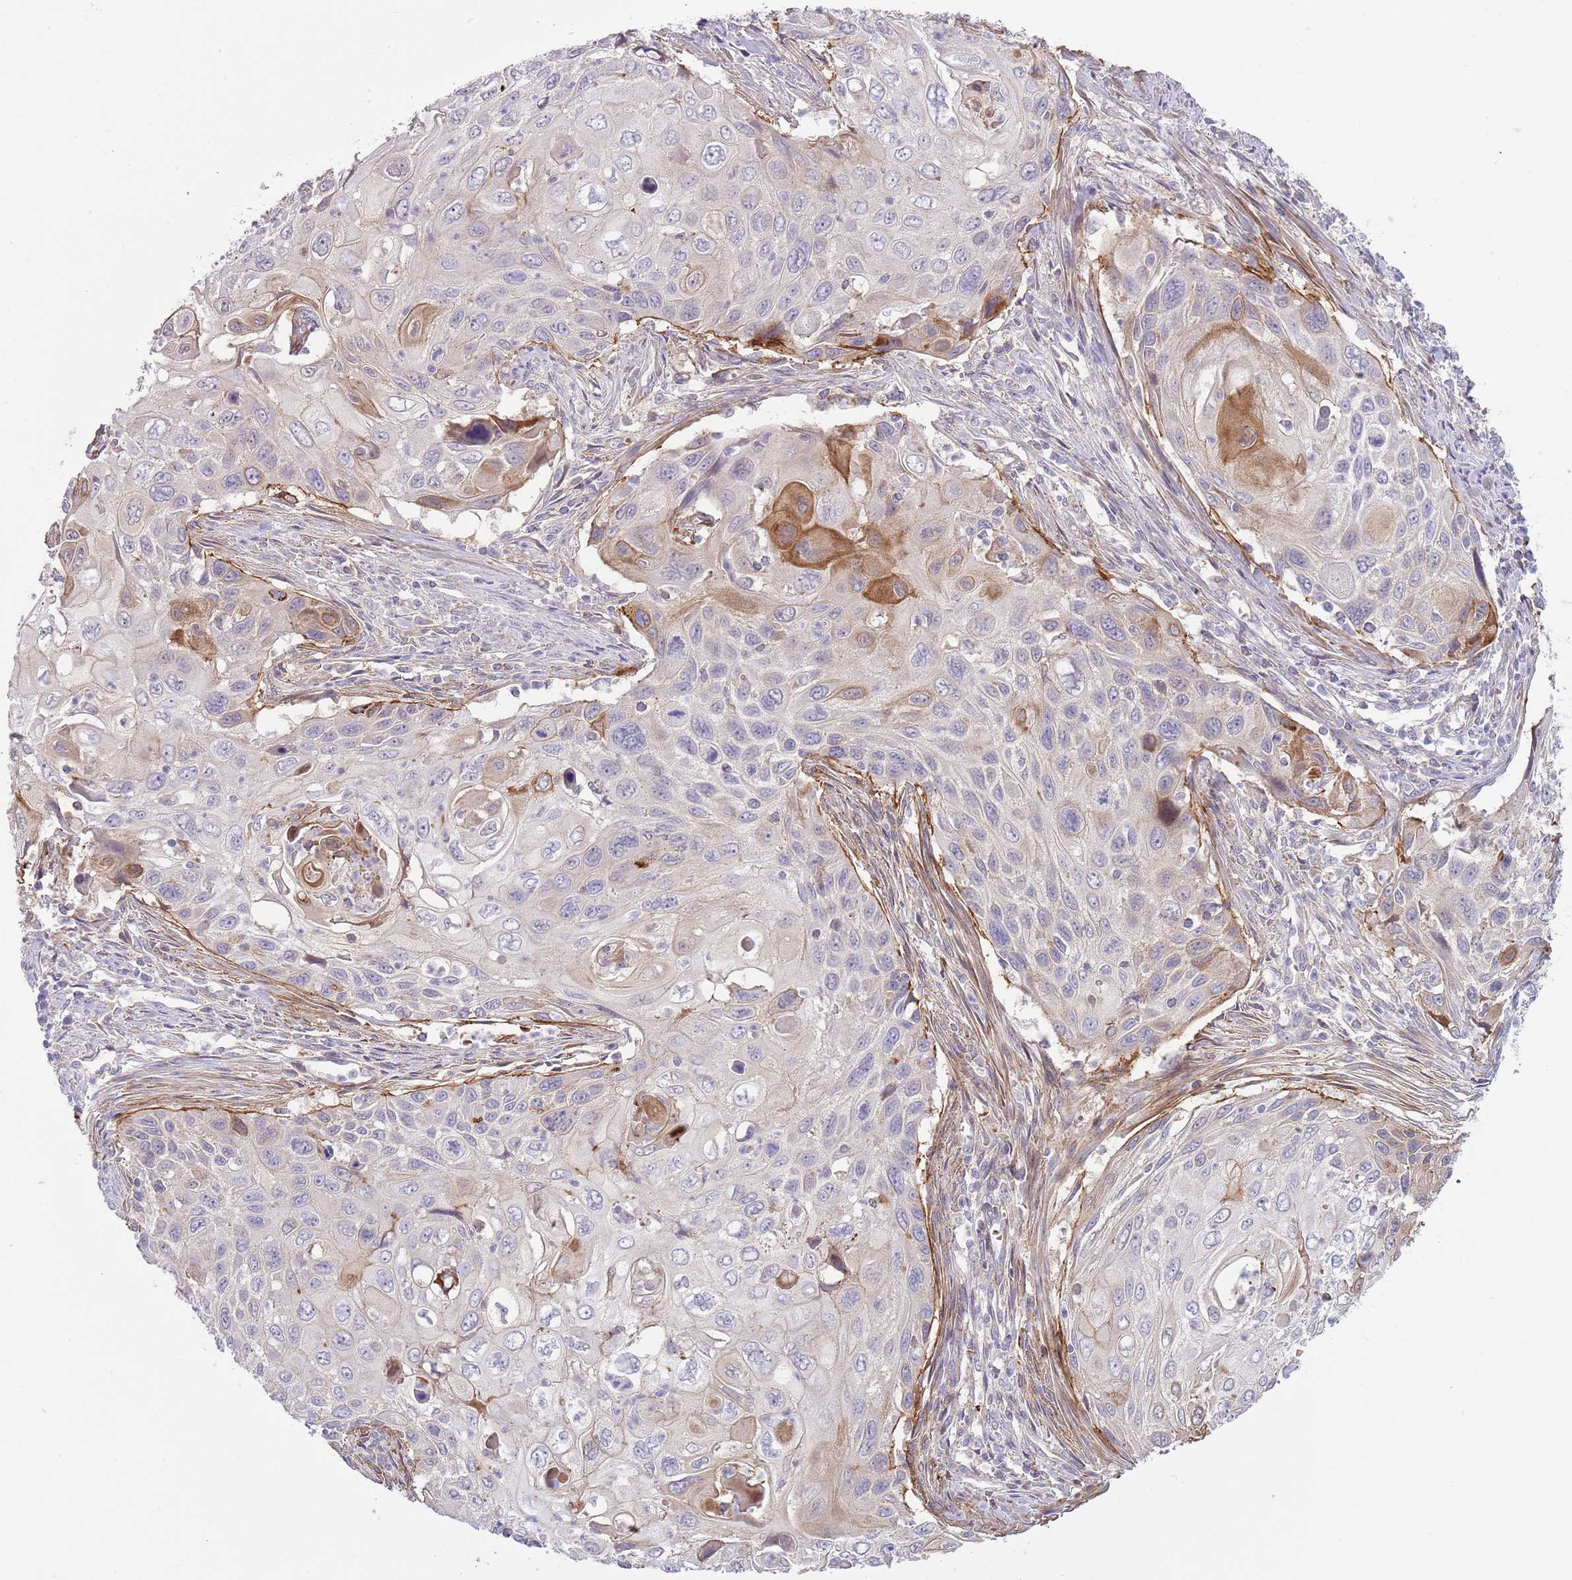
{"staining": {"intensity": "moderate", "quantity": "<25%", "location": "cytoplasmic/membranous"}, "tissue": "cervical cancer", "cell_type": "Tumor cells", "image_type": "cancer", "snomed": [{"axis": "morphology", "description": "Squamous cell carcinoma, NOS"}, {"axis": "topography", "description": "Cervix"}], "caption": "There is low levels of moderate cytoplasmic/membranous positivity in tumor cells of cervical cancer, as demonstrated by immunohistochemical staining (brown color).", "gene": "TINAGL1", "patient": {"sex": "female", "age": 70}}